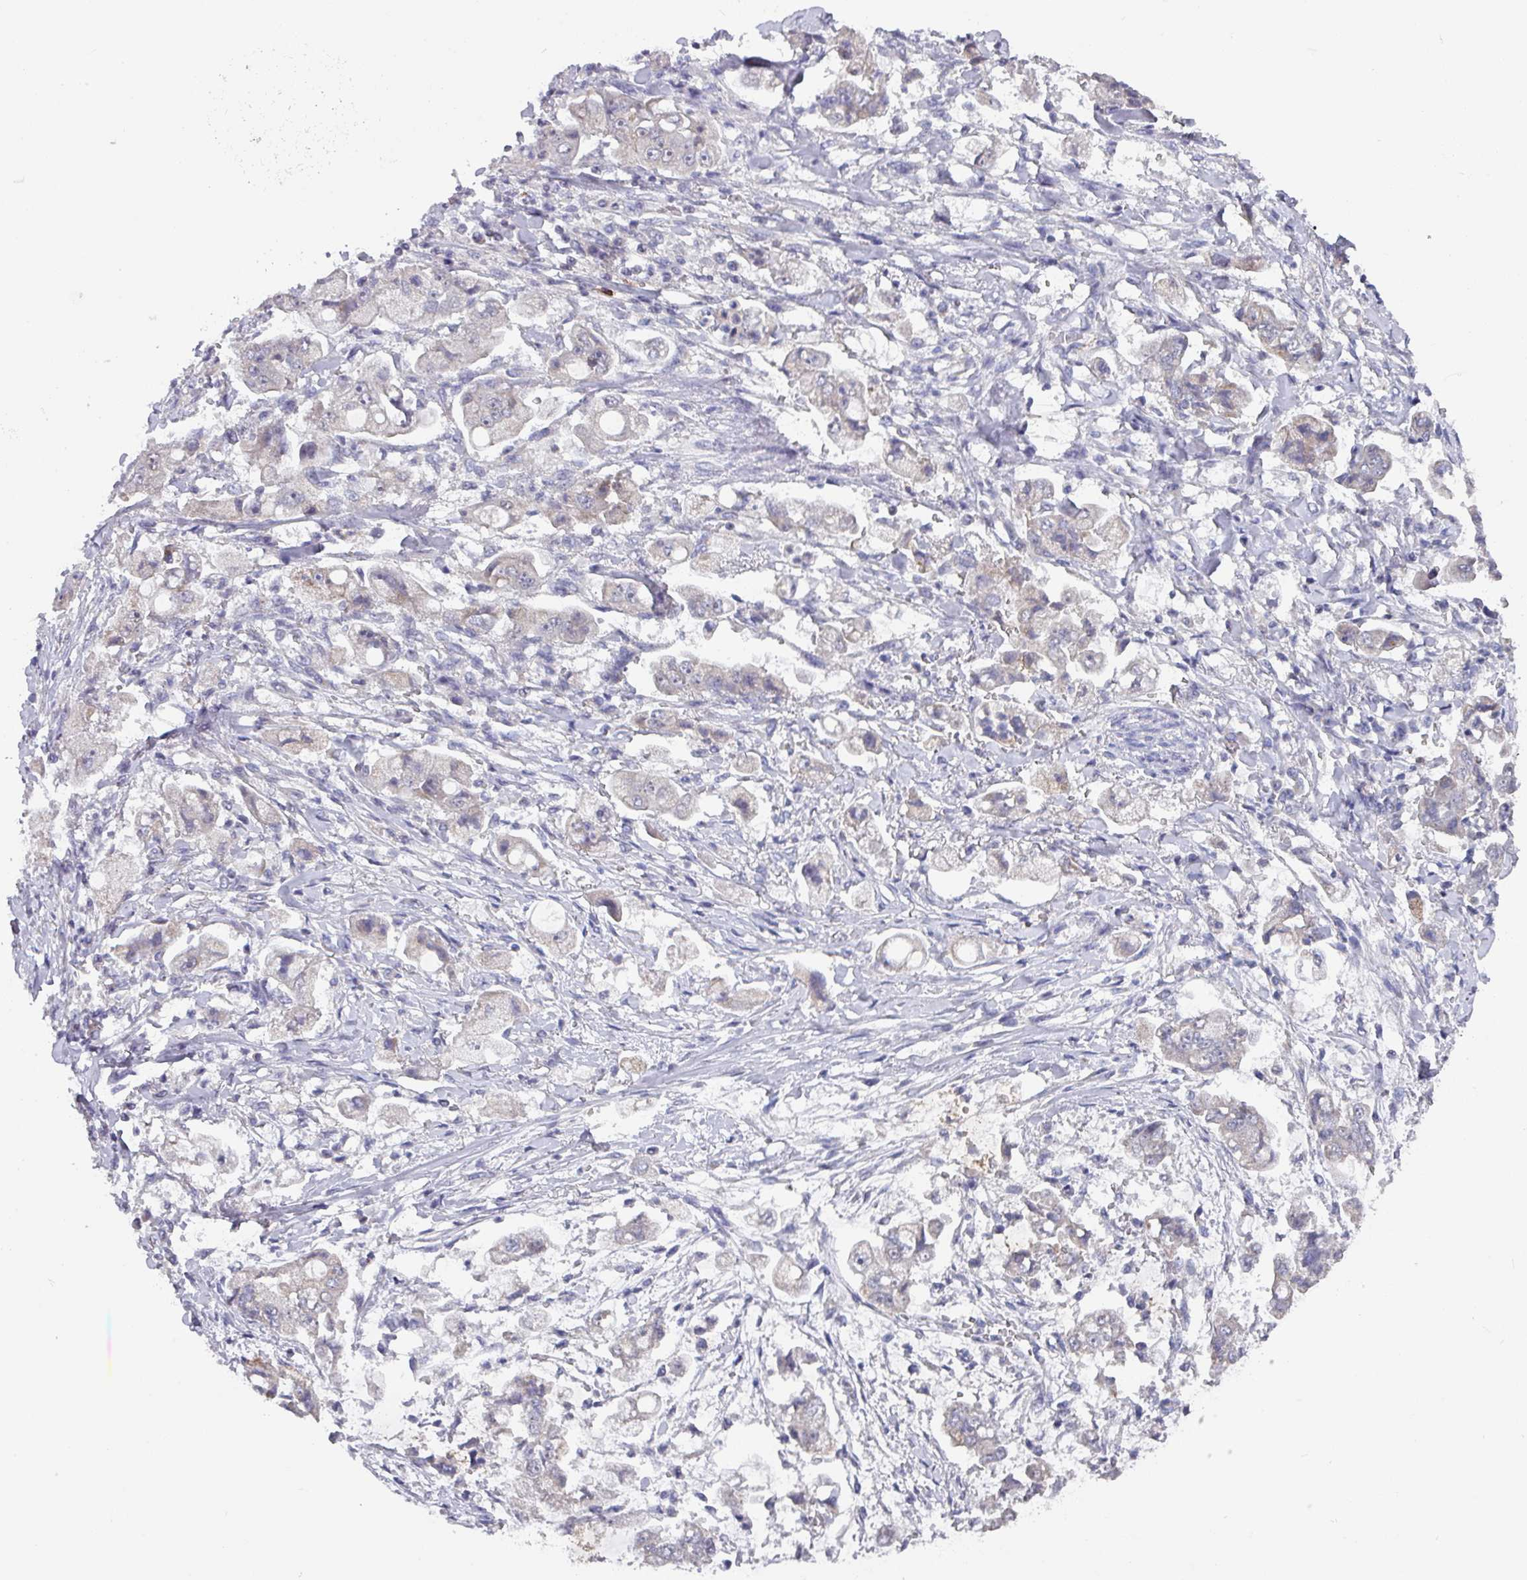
{"staining": {"intensity": "weak", "quantity": "25%-75%", "location": "cytoplasmic/membranous"}, "tissue": "stomach cancer", "cell_type": "Tumor cells", "image_type": "cancer", "snomed": [{"axis": "morphology", "description": "Adenocarcinoma, NOS"}, {"axis": "topography", "description": "Stomach"}], "caption": "Tumor cells demonstrate low levels of weak cytoplasmic/membranous positivity in about 25%-75% of cells in human adenocarcinoma (stomach). (DAB IHC with brightfield microscopy, high magnification).", "gene": "DCAF12L2", "patient": {"sex": "male", "age": 62}}